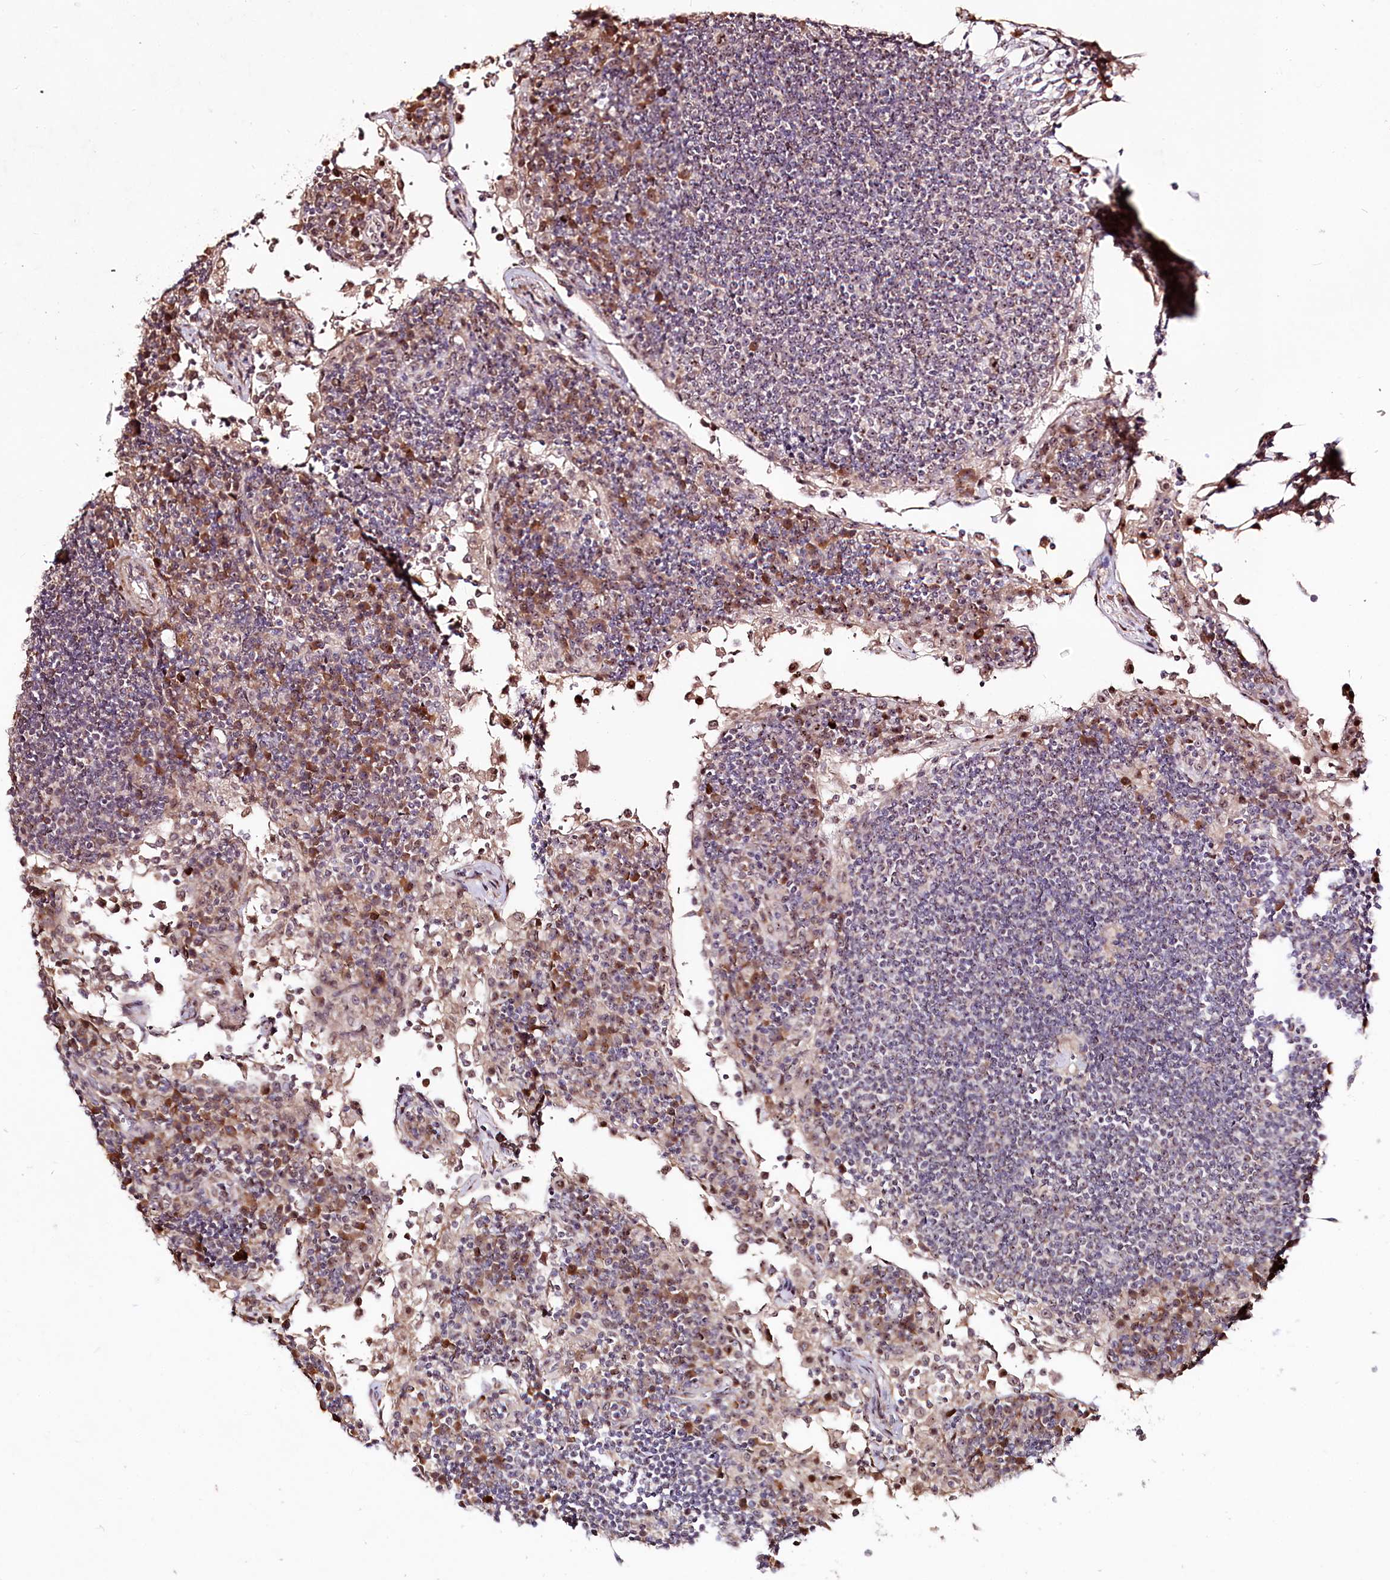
{"staining": {"intensity": "moderate", "quantity": "<25%", "location": "cytoplasmic/membranous"}, "tissue": "lymph node", "cell_type": "Non-germinal center cells", "image_type": "normal", "snomed": [{"axis": "morphology", "description": "Normal tissue, NOS"}, {"axis": "topography", "description": "Lymph node"}], "caption": "Non-germinal center cells demonstrate moderate cytoplasmic/membranous staining in about <25% of cells in benign lymph node. (Brightfield microscopy of DAB IHC at high magnification).", "gene": "DMP1", "patient": {"sex": "female", "age": 53}}